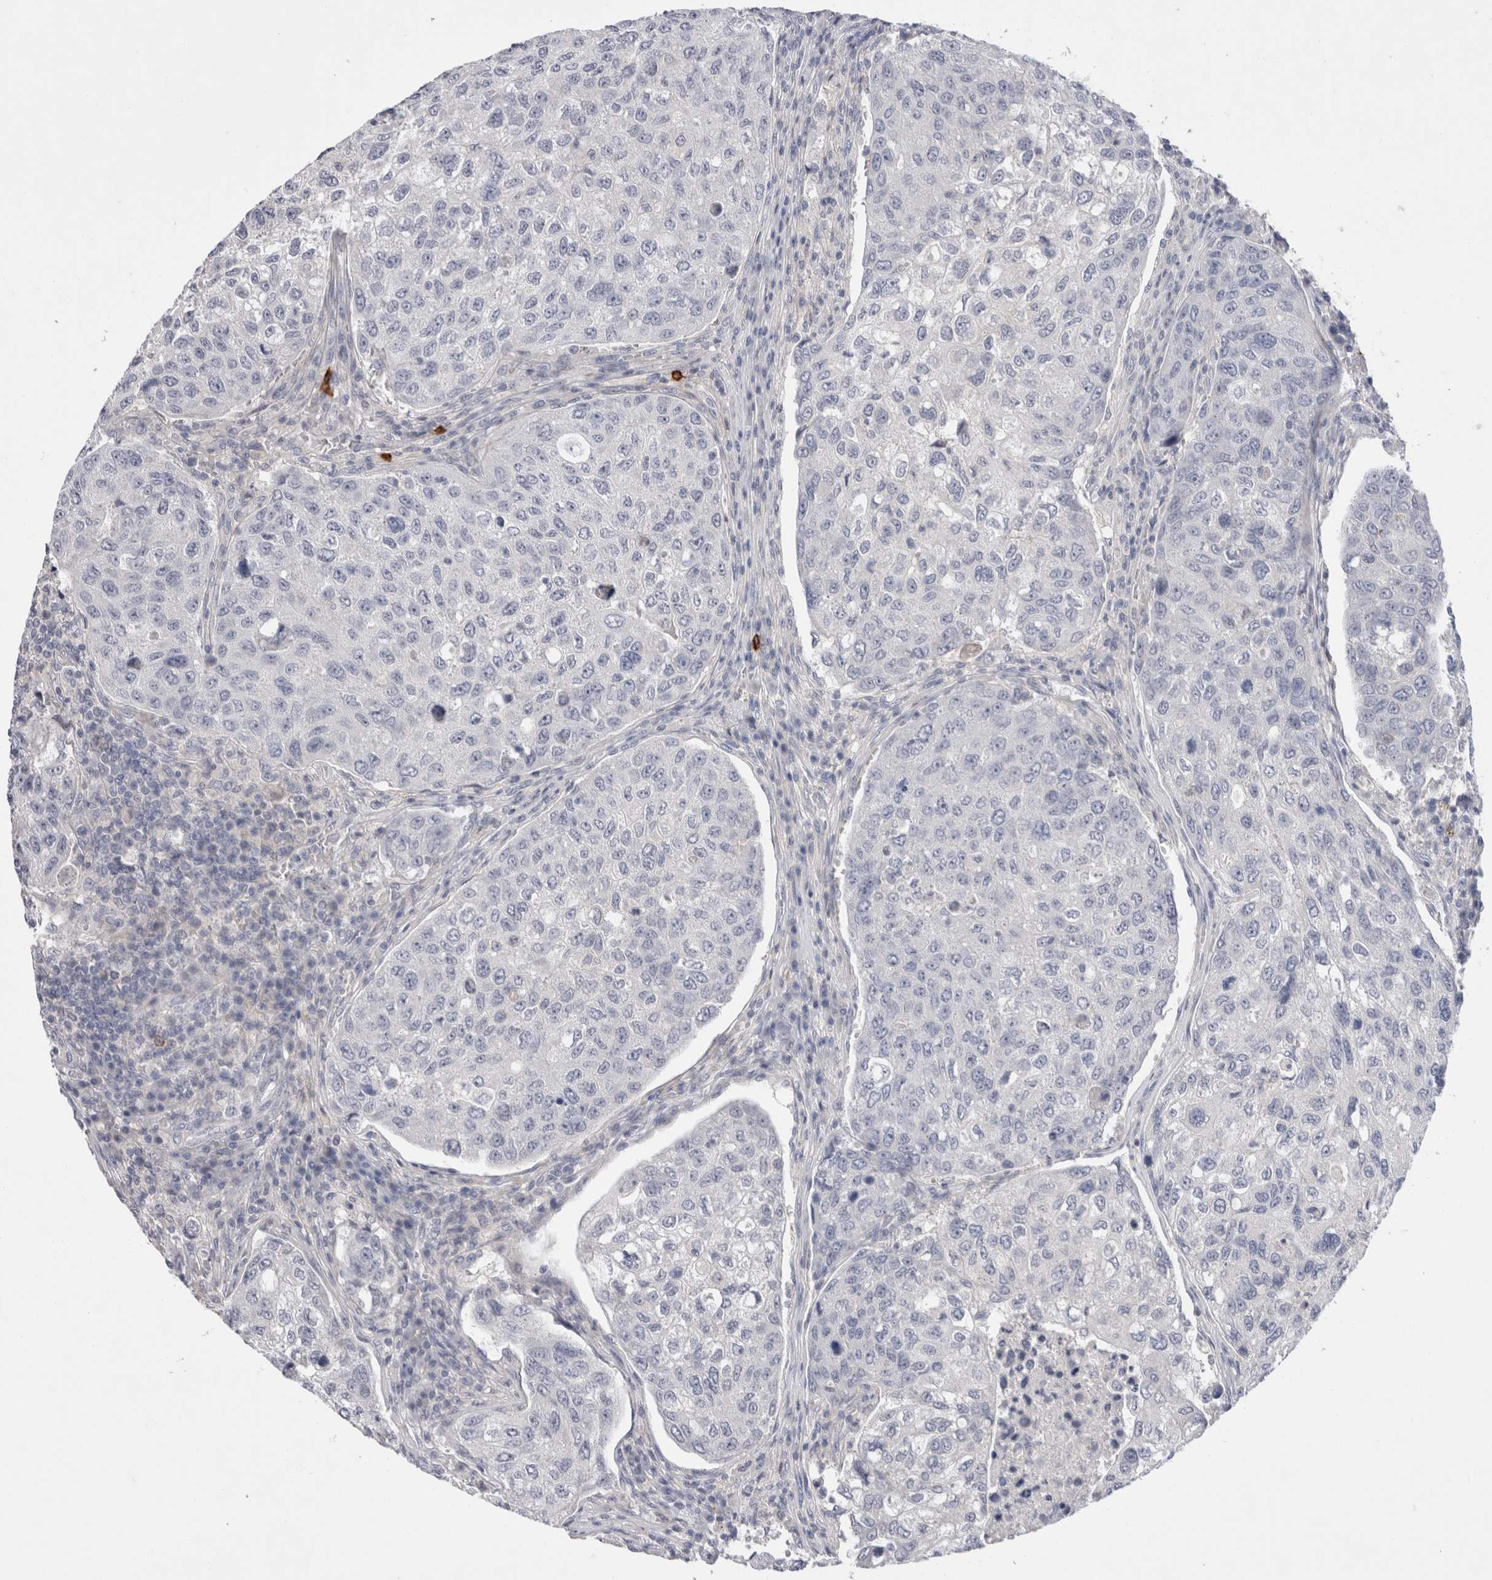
{"staining": {"intensity": "negative", "quantity": "none", "location": "none"}, "tissue": "urothelial cancer", "cell_type": "Tumor cells", "image_type": "cancer", "snomed": [{"axis": "morphology", "description": "Urothelial carcinoma, High grade"}, {"axis": "topography", "description": "Lymph node"}, {"axis": "topography", "description": "Urinary bladder"}], "caption": "Urothelial carcinoma (high-grade) stained for a protein using IHC reveals no staining tumor cells.", "gene": "SPINK2", "patient": {"sex": "male", "age": 51}}